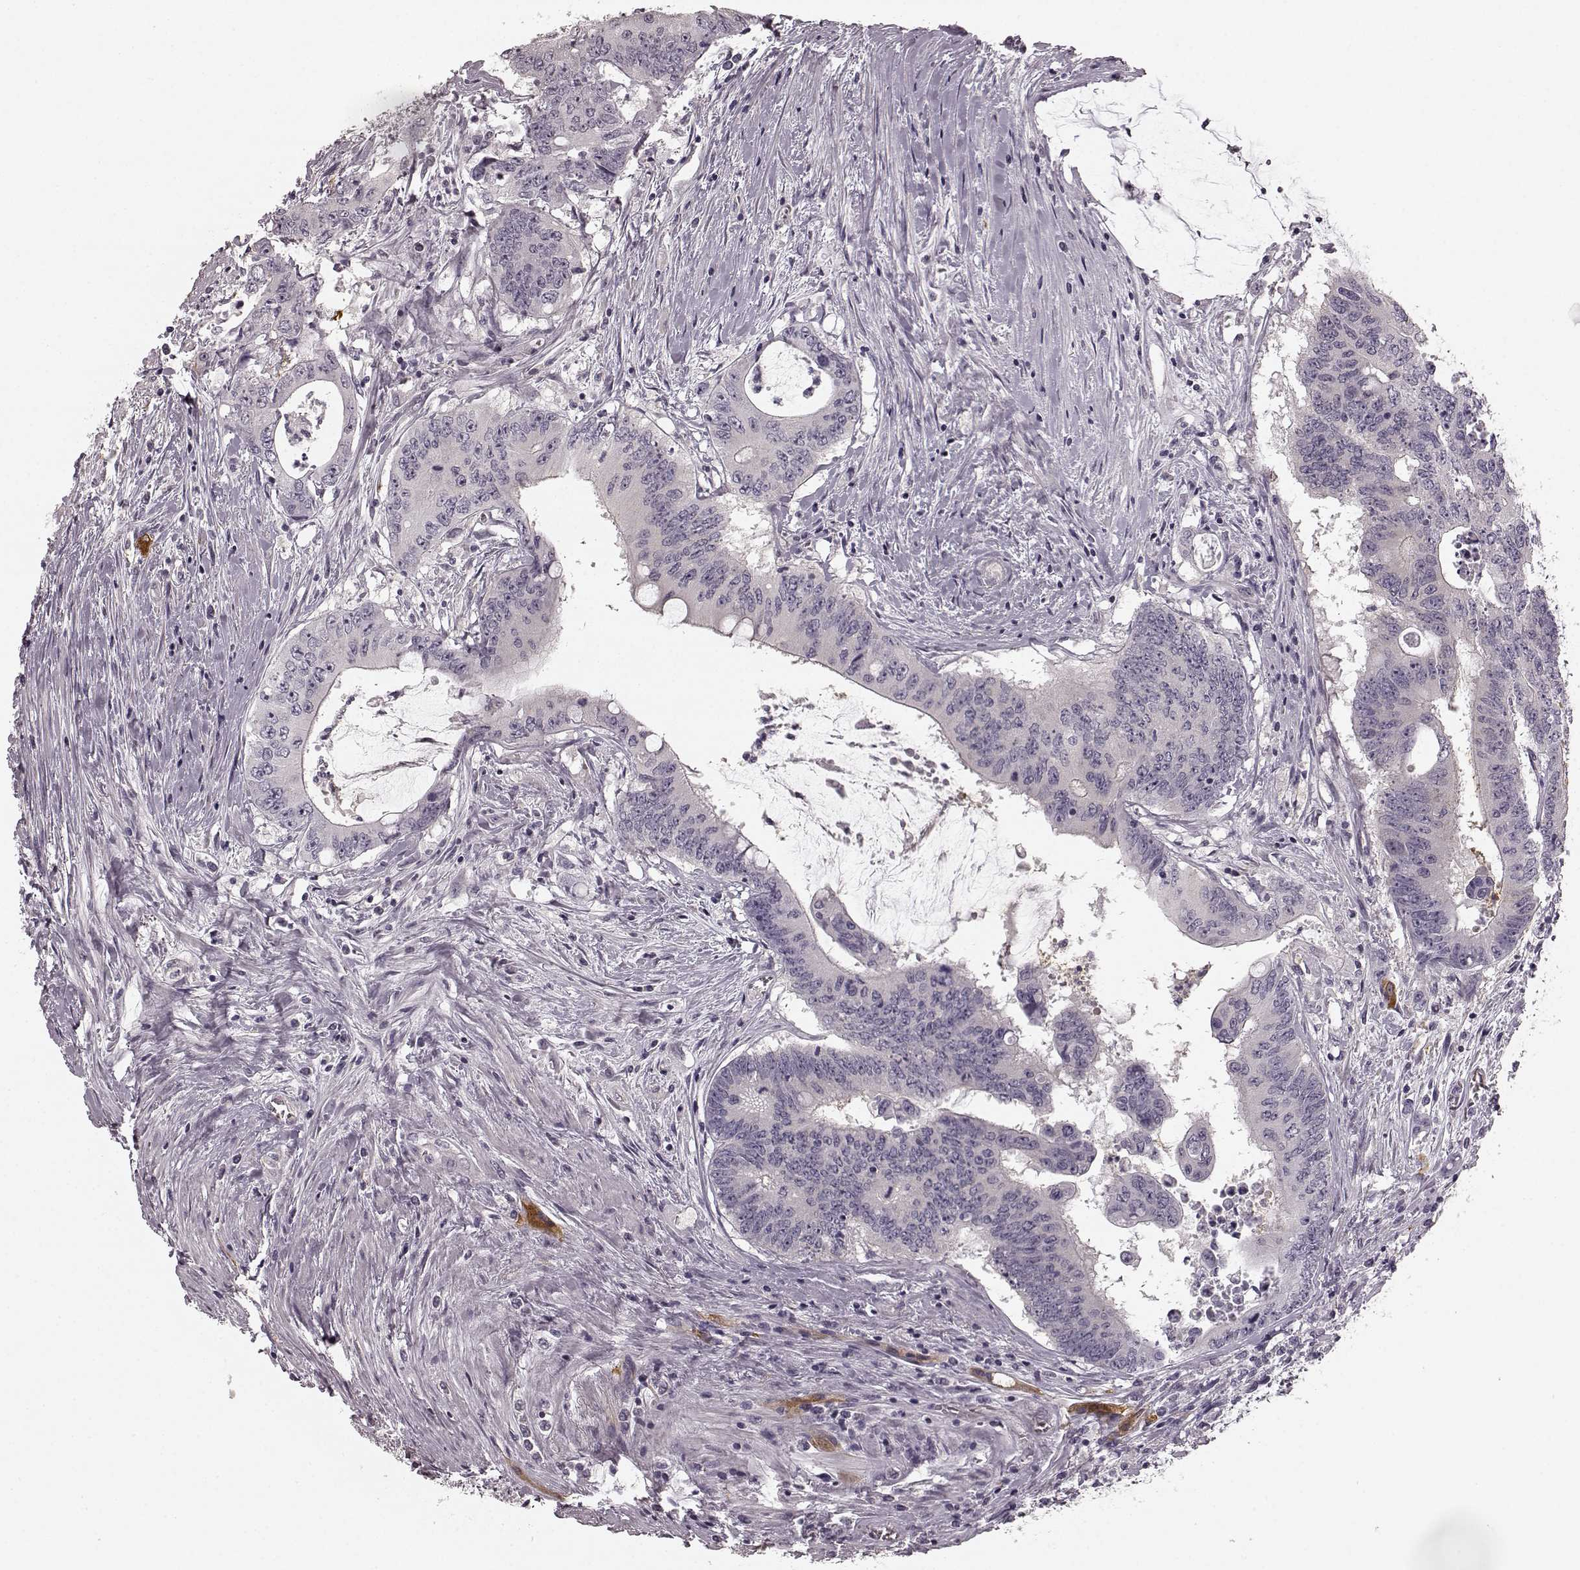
{"staining": {"intensity": "negative", "quantity": "none", "location": "none"}, "tissue": "colorectal cancer", "cell_type": "Tumor cells", "image_type": "cancer", "snomed": [{"axis": "morphology", "description": "Adenocarcinoma, NOS"}, {"axis": "topography", "description": "Rectum"}], "caption": "Immunohistochemistry photomicrograph of neoplastic tissue: human adenocarcinoma (colorectal) stained with DAB (3,3'-diaminobenzidine) reveals no significant protein positivity in tumor cells.", "gene": "PRKCE", "patient": {"sex": "male", "age": 59}}